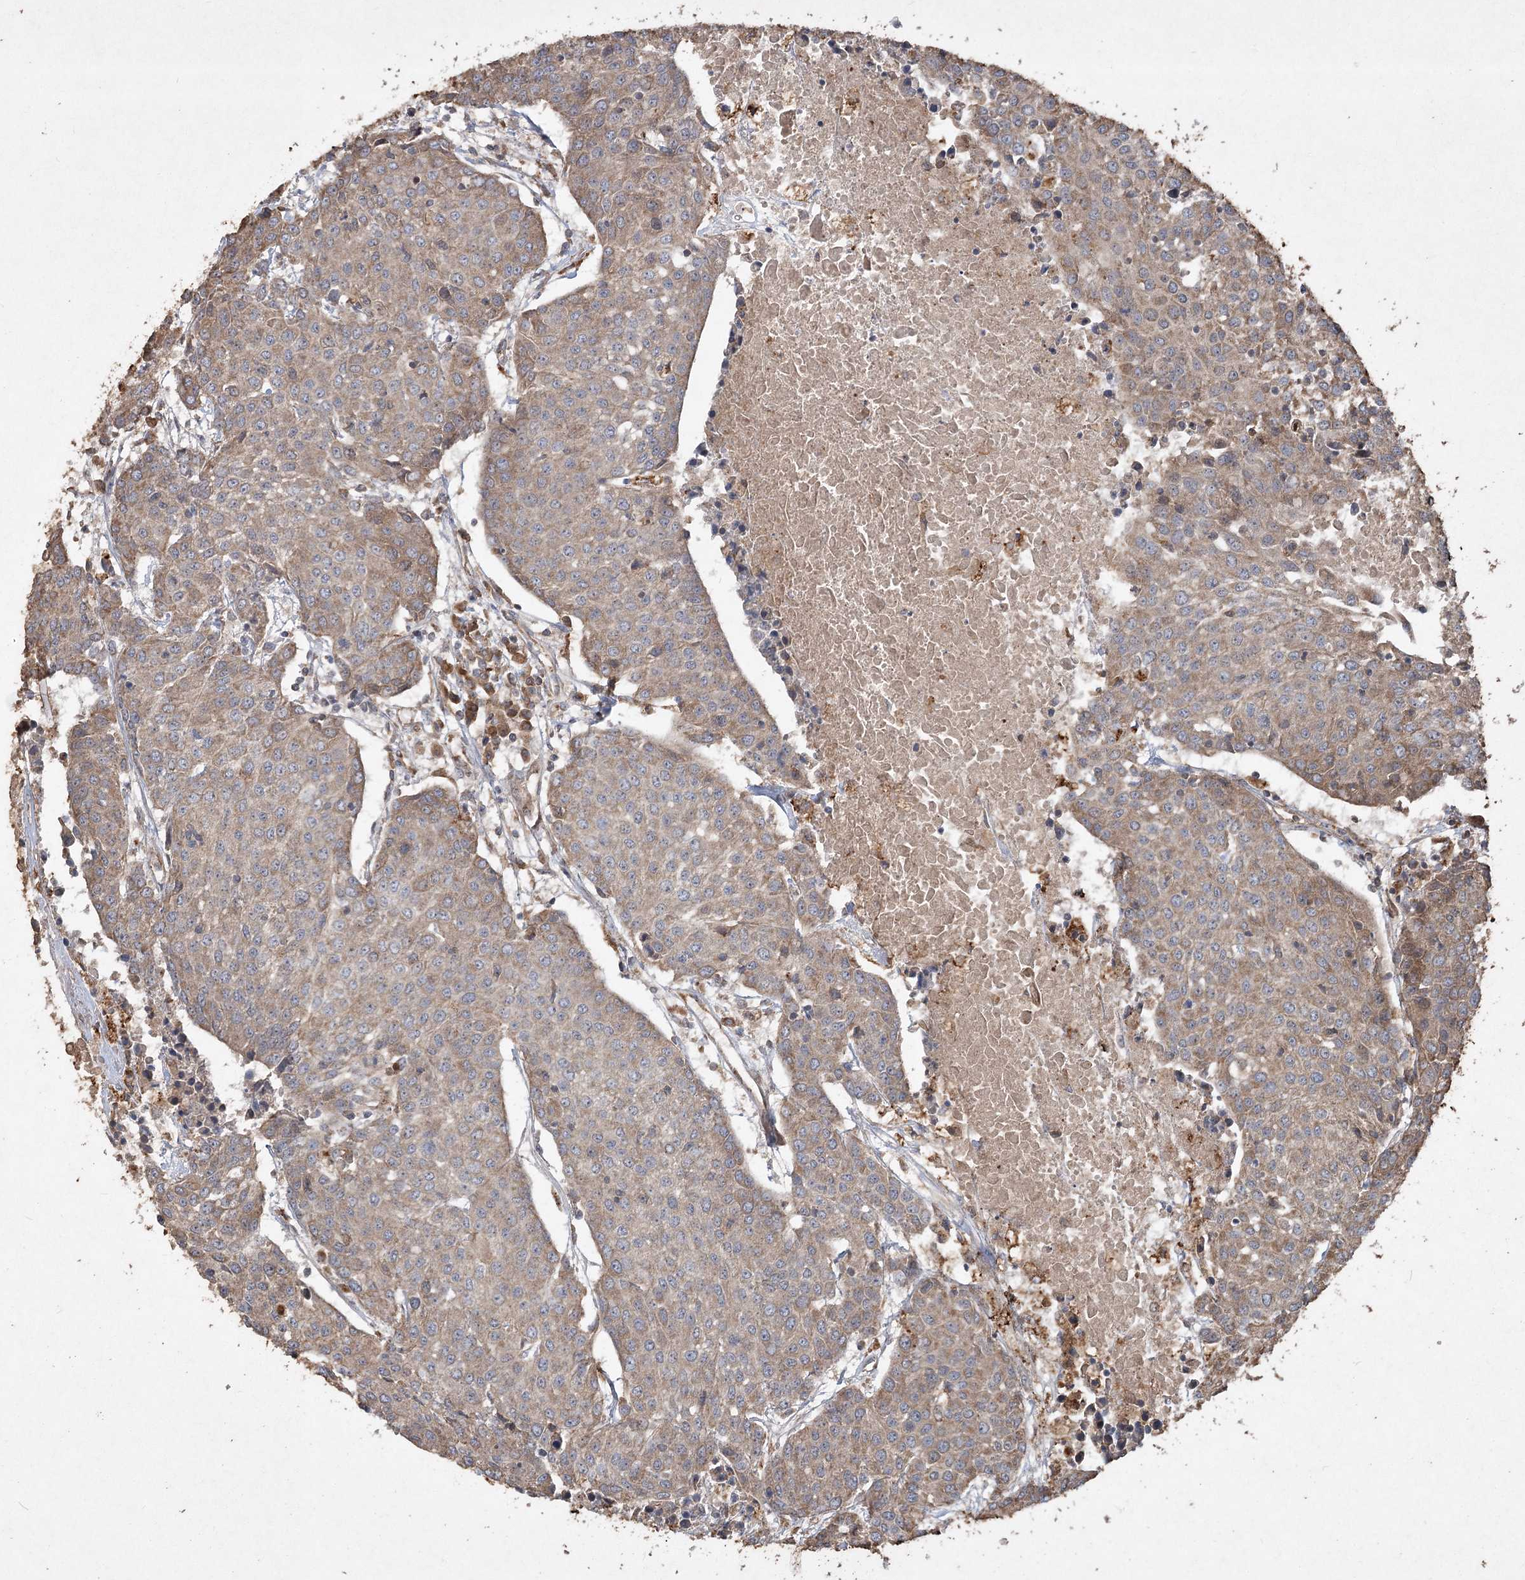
{"staining": {"intensity": "moderate", "quantity": ">75%", "location": "cytoplasmic/membranous"}, "tissue": "urothelial cancer", "cell_type": "Tumor cells", "image_type": "cancer", "snomed": [{"axis": "morphology", "description": "Urothelial carcinoma, High grade"}, {"axis": "topography", "description": "Urinary bladder"}], "caption": "Urothelial cancer stained with a protein marker reveals moderate staining in tumor cells.", "gene": "PIK3C2A", "patient": {"sex": "female", "age": 85}}